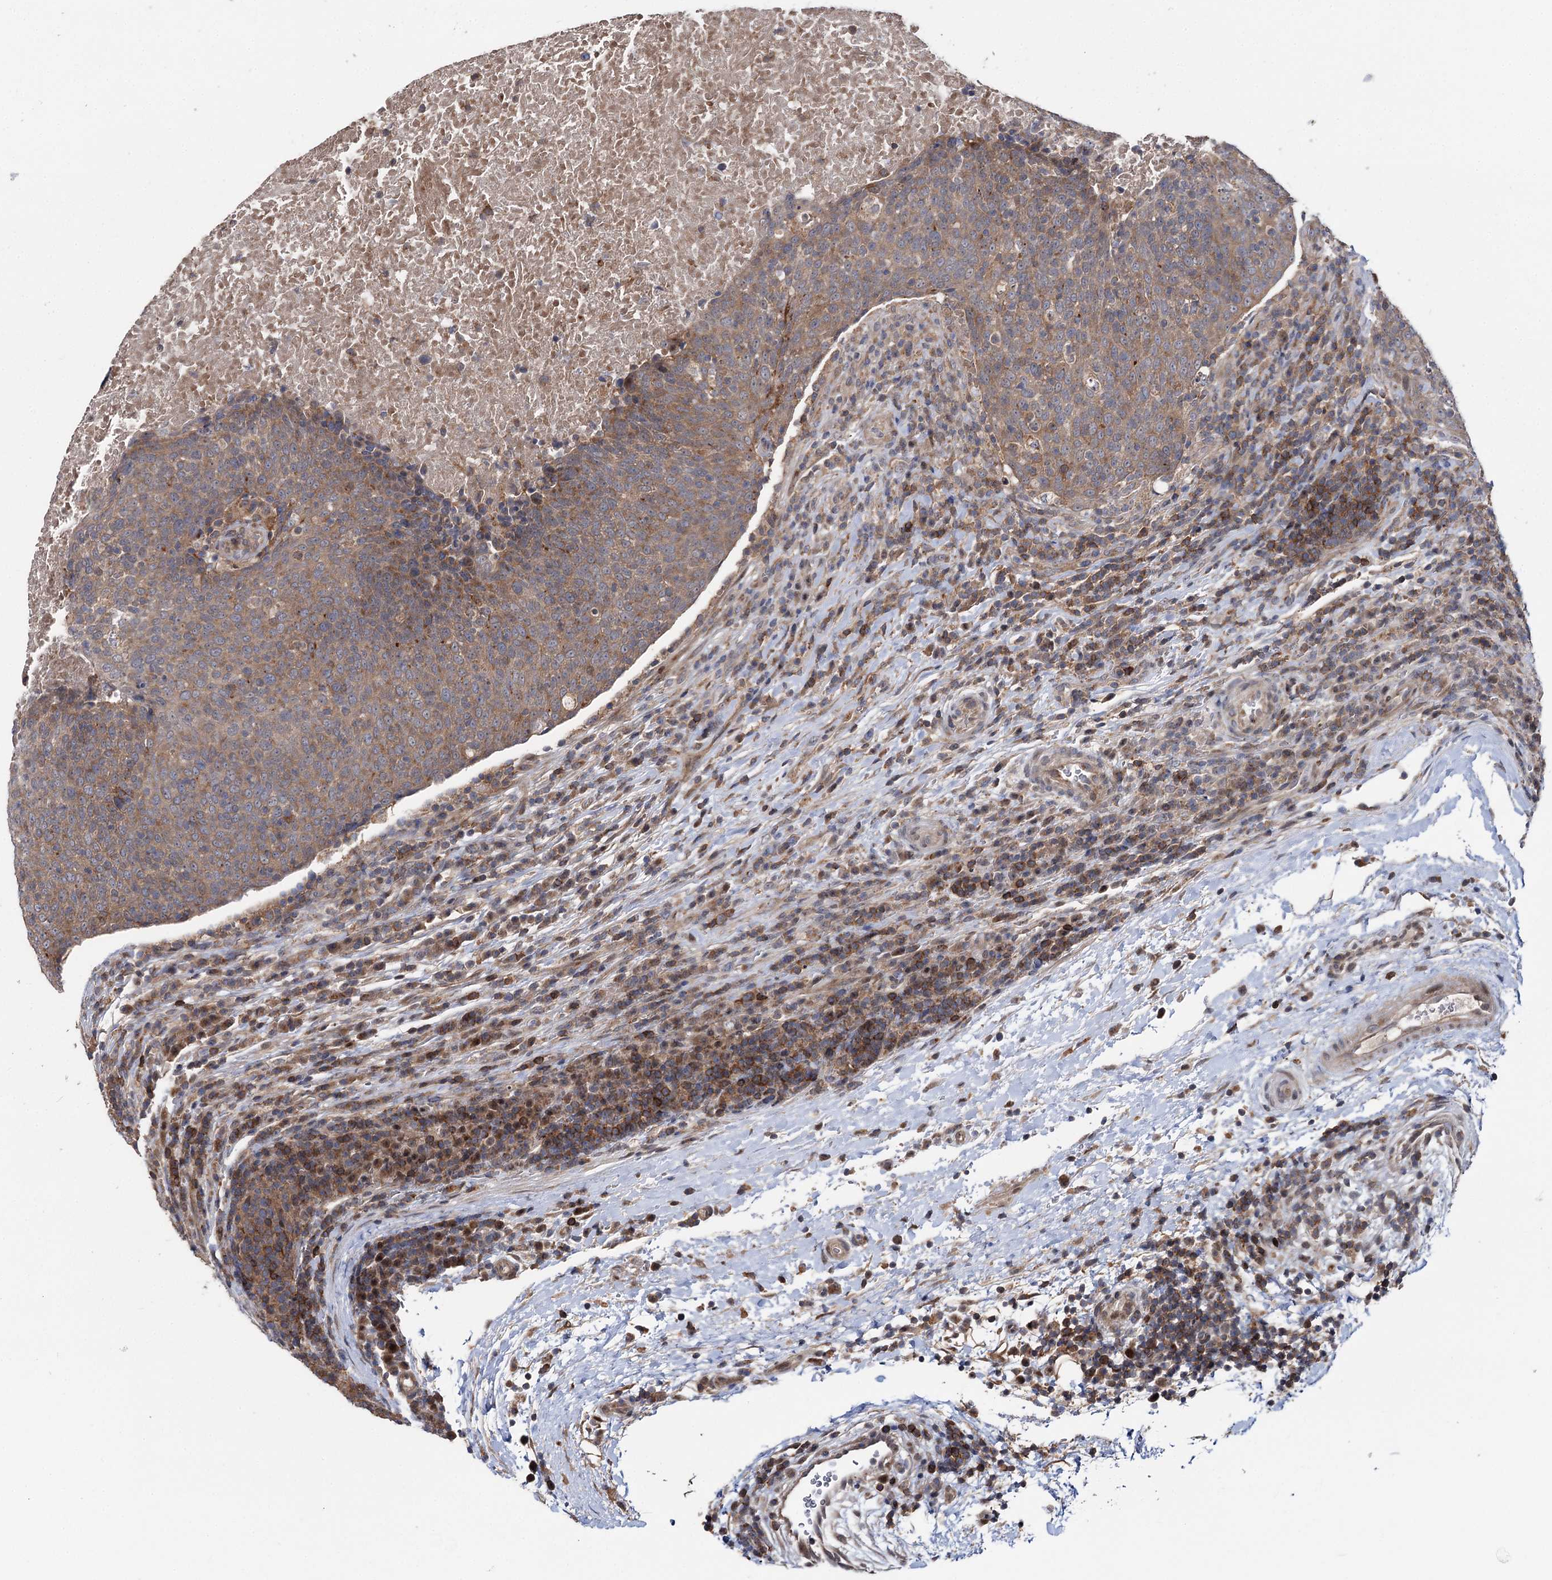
{"staining": {"intensity": "weak", "quantity": ">75%", "location": "cytoplasmic/membranous"}, "tissue": "head and neck cancer", "cell_type": "Tumor cells", "image_type": "cancer", "snomed": [{"axis": "morphology", "description": "Squamous cell carcinoma, NOS"}, {"axis": "morphology", "description": "Squamous cell carcinoma, metastatic, NOS"}, {"axis": "topography", "description": "Lymph node"}, {"axis": "topography", "description": "Head-Neck"}], "caption": "Head and neck cancer stained for a protein demonstrates weak cytoplasmic/membranous positivity in tumor cells.", "gene": "STX6", "patient": {"sex": "male", "age": 62}}